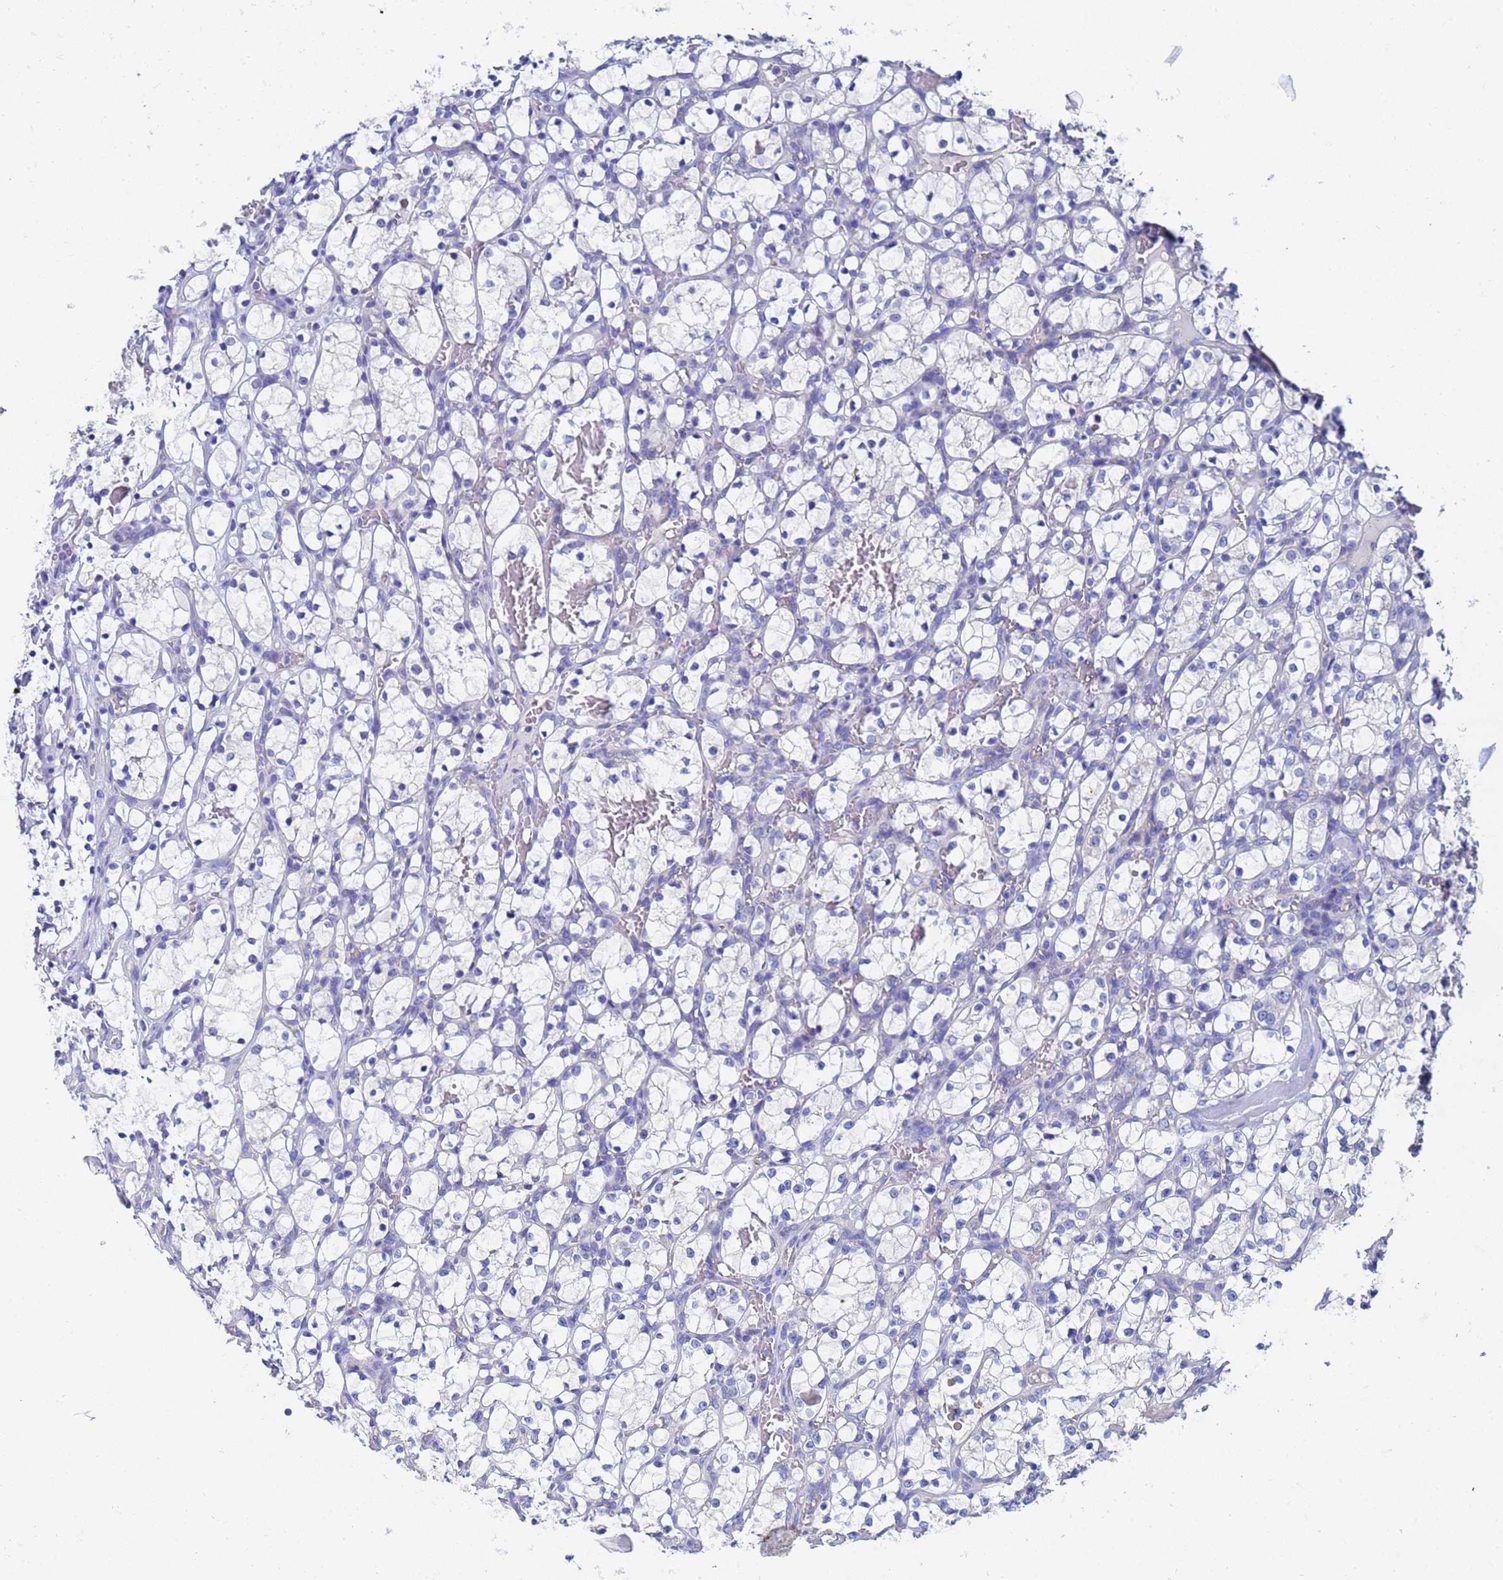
{"staining": {"intensity": "negative", "quantity": "none", "location": "none"}, "tissue": "renal cancer", "cell_type": "Tumor cells", "image_type": "cancer", "snomed": [{"axis": "morphology", "description": "Adenocarcinoma, NOS"}, {"axis": "topography", "description": "Kidney"}], "caption": "Renal cancer was stained to show a protein in brown. There is no significant staining in tumor cells.", "gene": "UBE2O", "patient": {"sex": "female", "age": 69}}